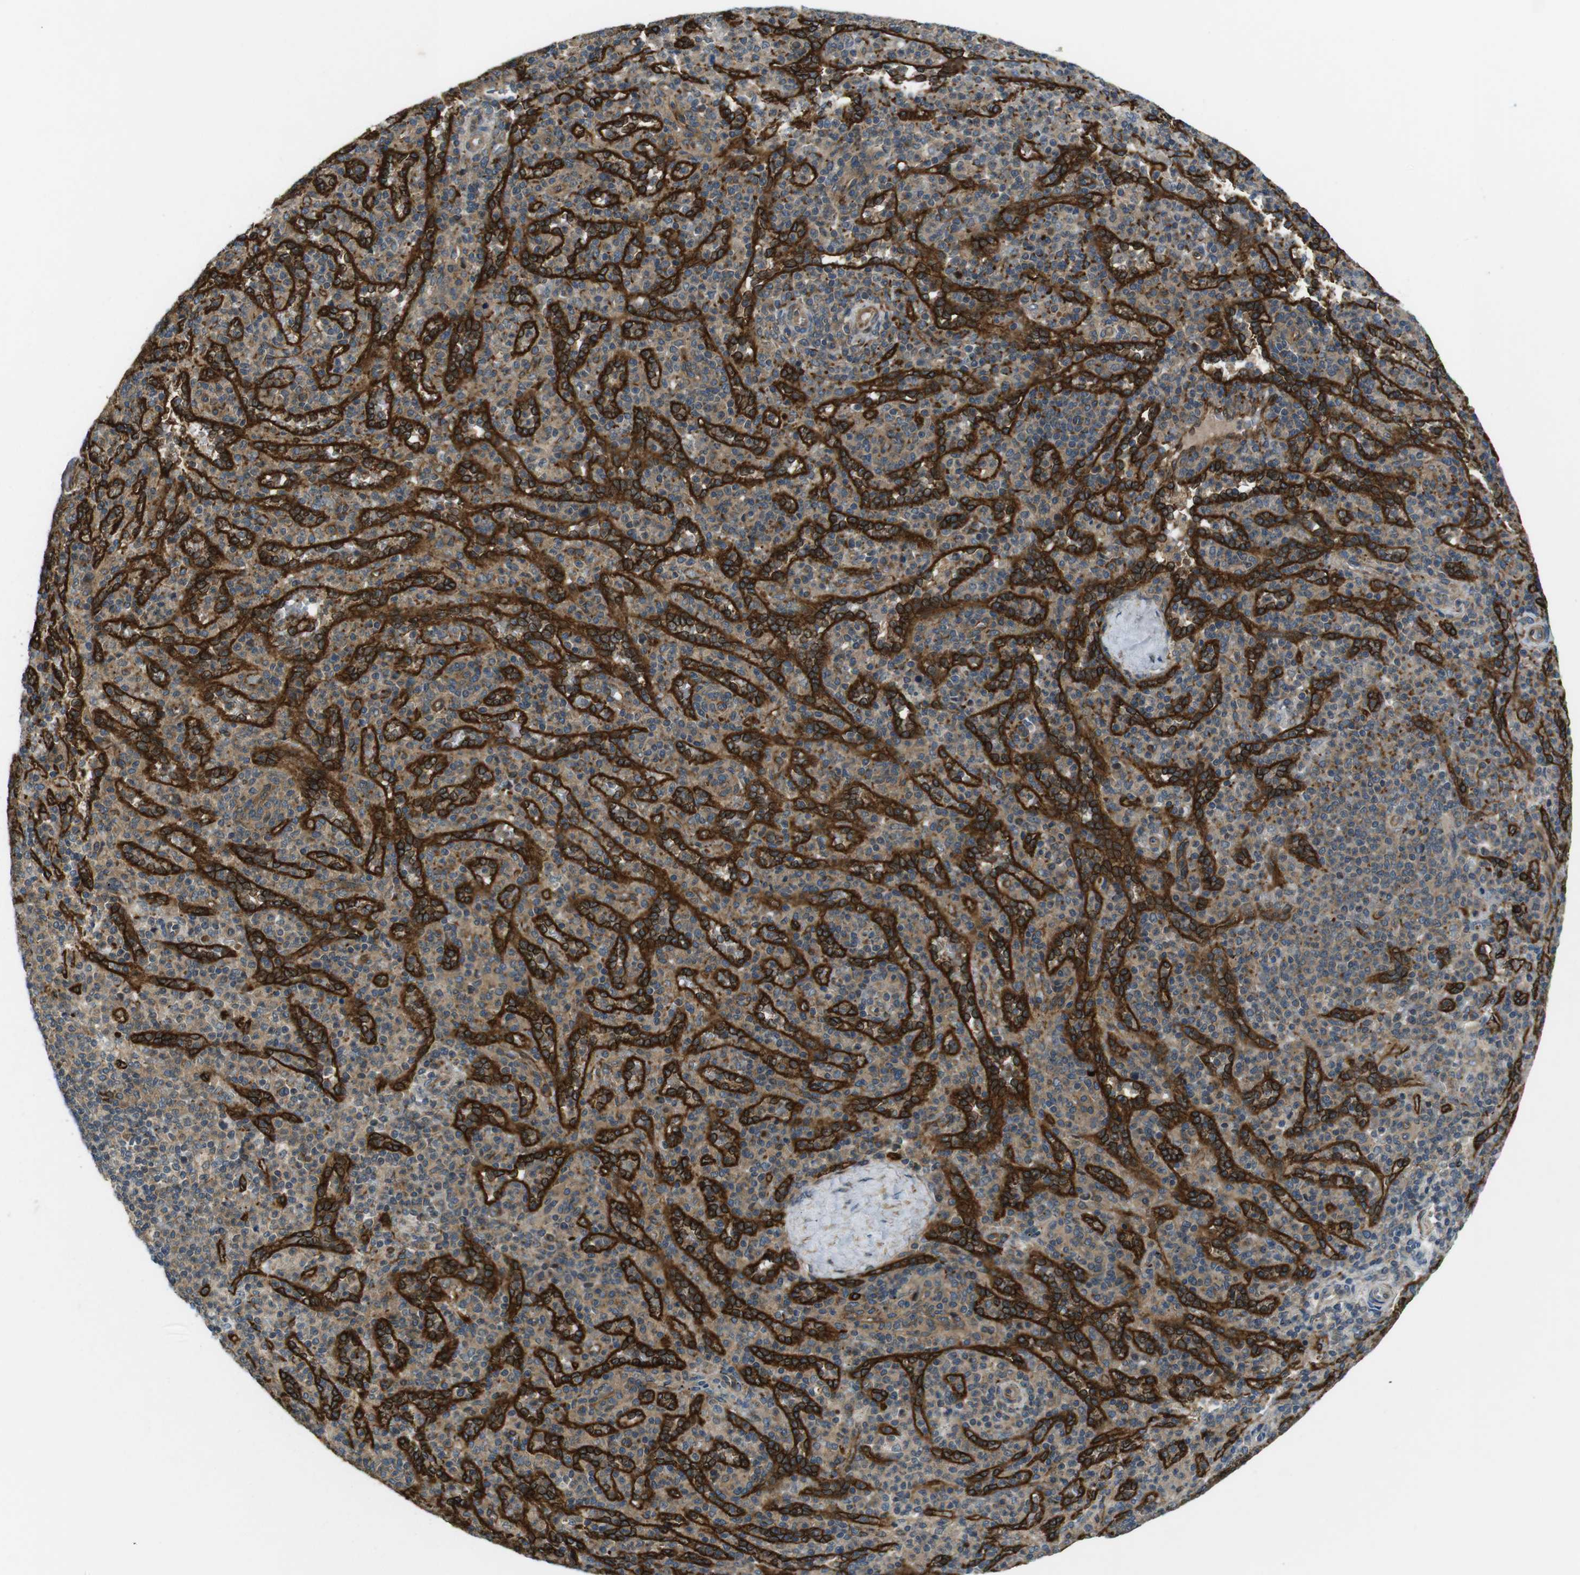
{"staining": {"intensity": "moderate", "quantity": ">75%", "location": "cytoplasmic/membranous"}, "tissue": "spleen", "cell_type": "Cells in red pulp", "image_type": "normal", "snomed": [{"axis": "morphology", "description": "Normal tissue, NOS"}, {"axis": "topography", "description": "Spleen"}], "caption": "Spleen stained with IHC exhibits moderate cytoplasmic/membranous expression in approximately >75% of cells in red pulp. (DAB IHC, brown staining for protein, blue staining for nuclei).", "gene": "TSC1", "patient": {"sex": "male", "age": 36}}